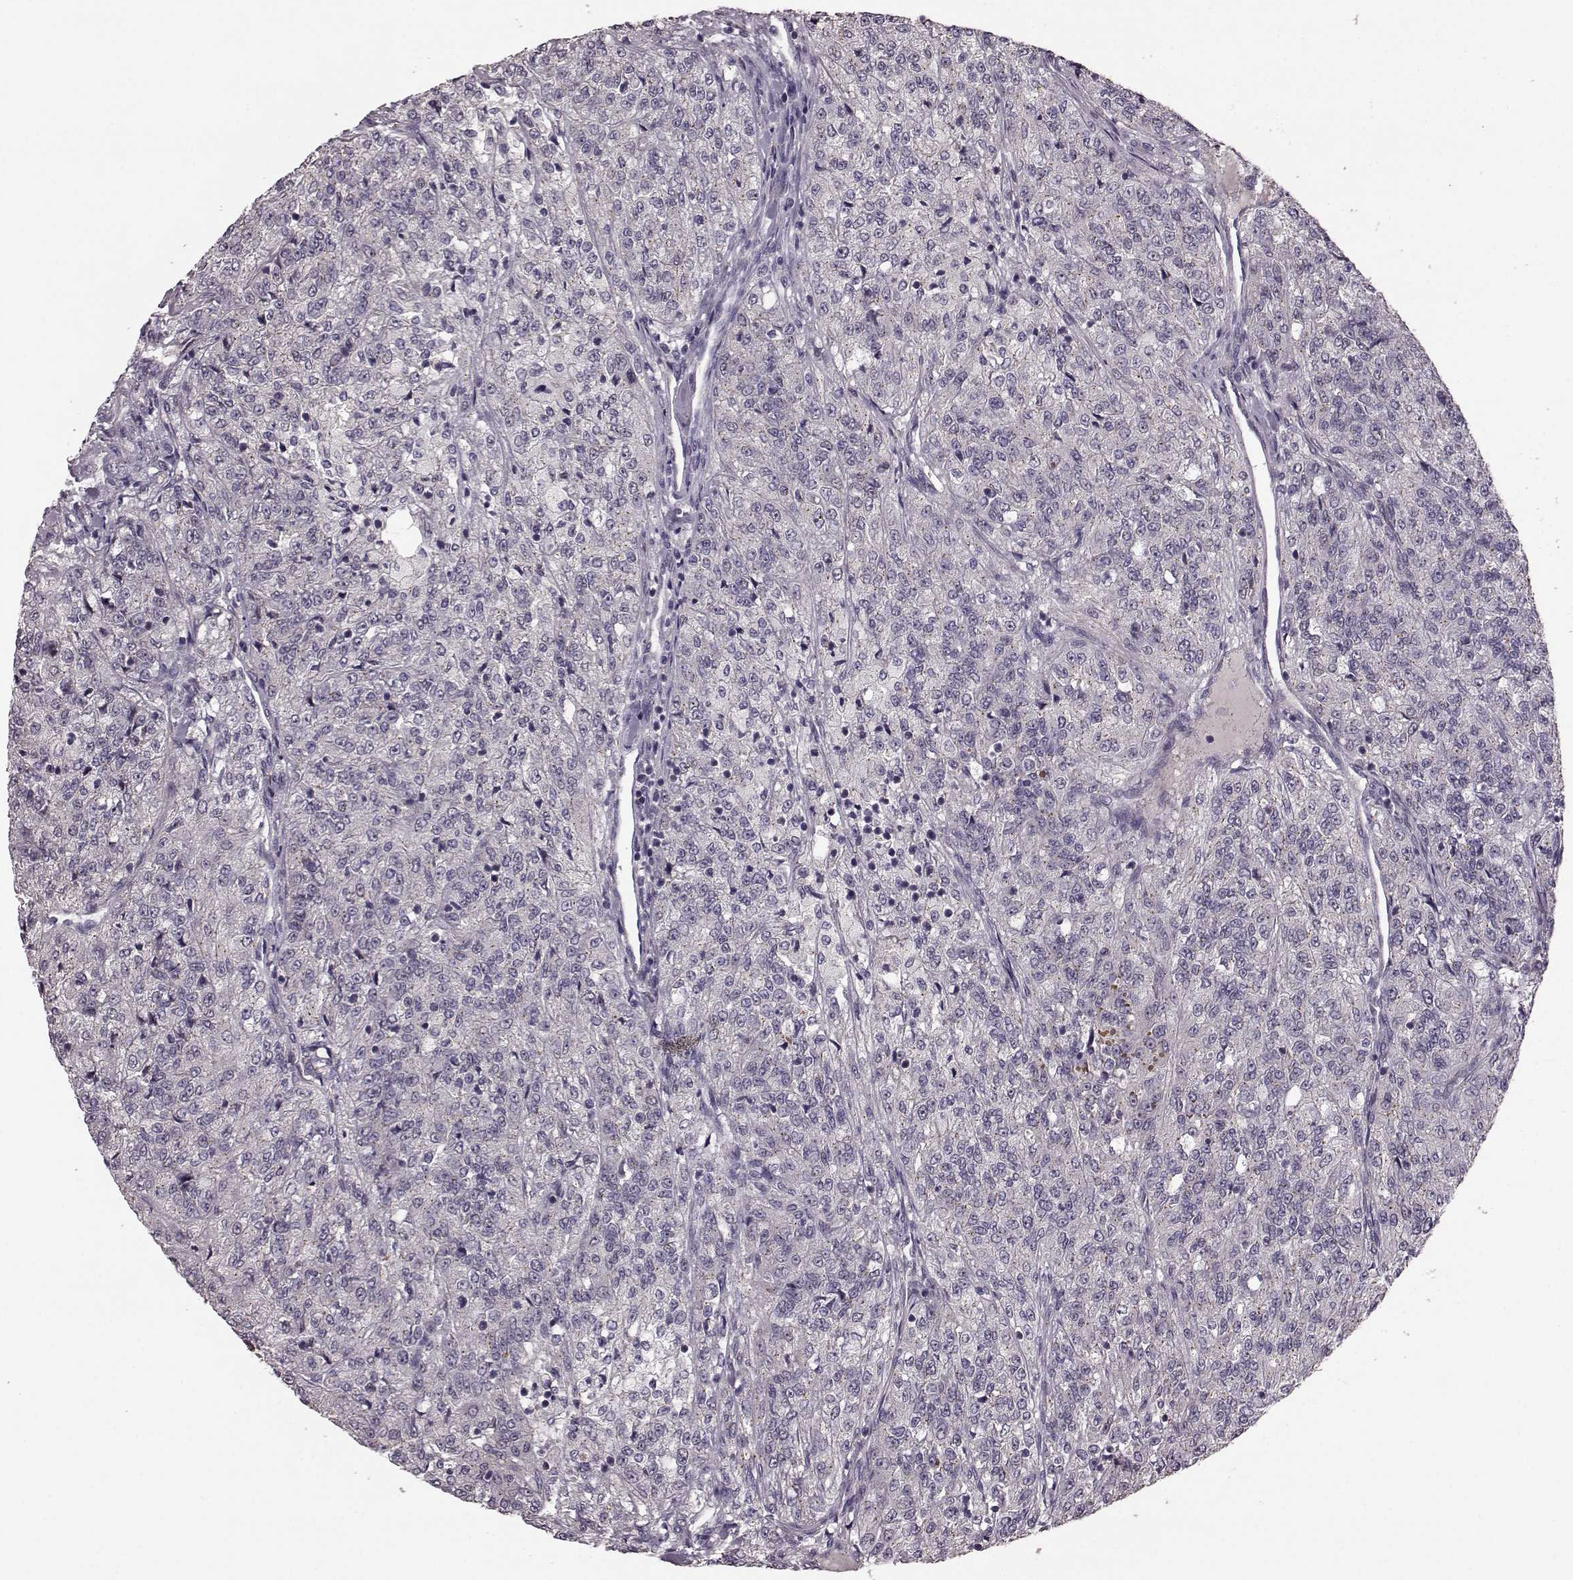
{"staining": {"intensity": "negative", "quantity": "none", "location": "none"}, "tissue": "renal cancer", "cell_type": "Tumor cells", "image_type": "cancer", "snomed": [{"axis": "morphology", "description": "Adenocarcinoma, NOS"}, {"axis": "topography", "description": "Kidney"}], "caption": "Micrograph shows no protein expression in tumor cells of renal adenocarcinoma tissue.", "gene": "NTF3", "patient": {"sex": "female", "age": 63}}